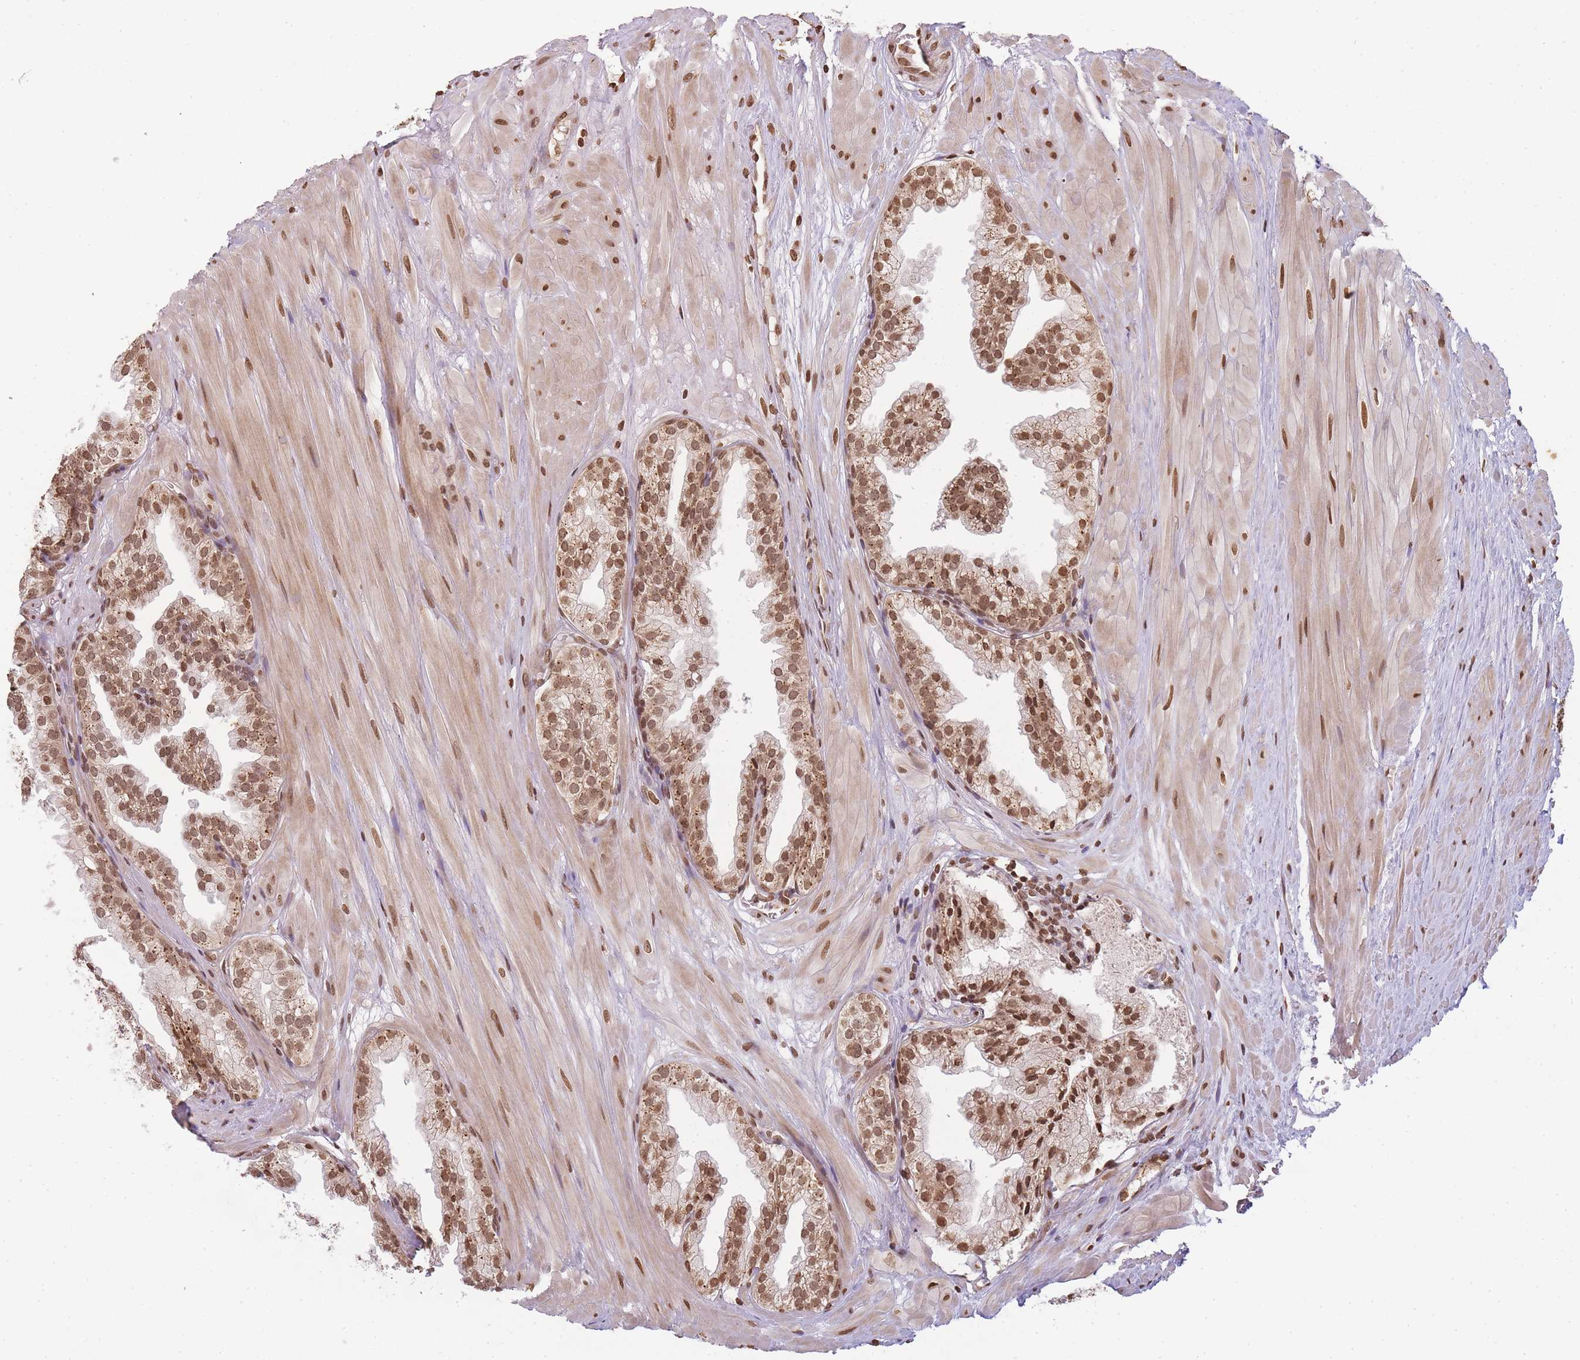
{"staining": {"intensity": "strong", "quantity": ">75%", "location": "cytoplasmic/membranous,nuclear"}, "tissue": "prostate", "cell_type": "Glandular cells", "image_type": "normal", "snomed": [{"axis": "morphology", "description": "Normal tissue, NOS"}, {"axis": "topography", "description": "Prostate"}, {"axis": "topography", "description": "Peripheral nerve tissue"}], "caption": "Protein staining exhibits strong cytoplasmic/membranous,nuclear expression in about >75% of glandular cells in normal prostate.", "gene": "WWTR1", "patient": {"sex": "male", "age": 55}}